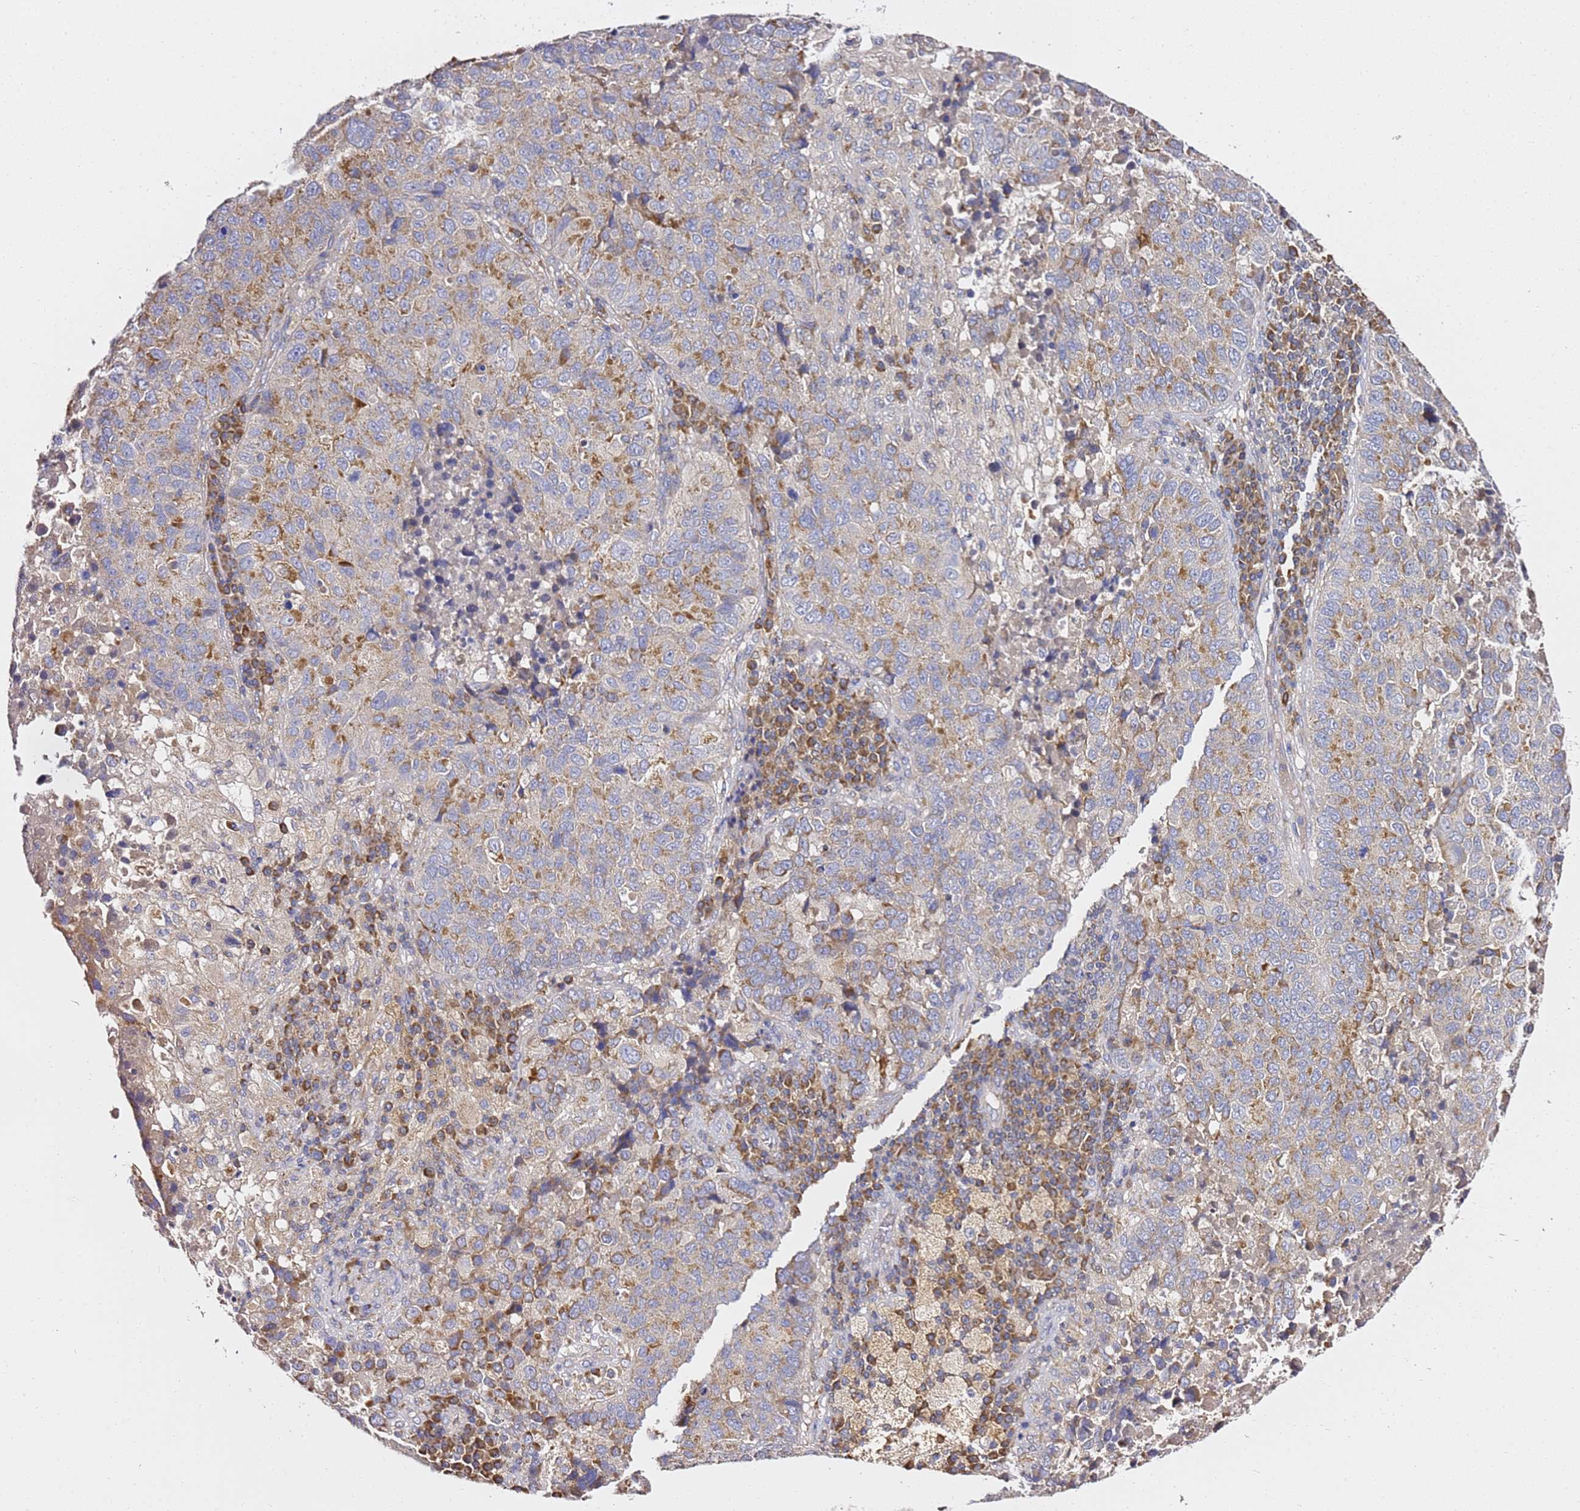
{"staining": {"intensity": "moderate", "quantity": "25%-75%", "location": "cytoplasmic/membranous"}, "tissue": "lung cancer", "cell_type": "Tumor cells", "image_type": "cancer", "snomed": [{"axis": "morphology", "description": "Squamous cell carcinoma, NOS"}, {"axis": "topography", "description": "Lung"}], "caption": "Lung cancer (squamous cell carcinoma) stained with a protein marker shows moderate staining in tumor cells.", "gene": "C19orf12", "patient": {"sex": "male", "age": 73}}